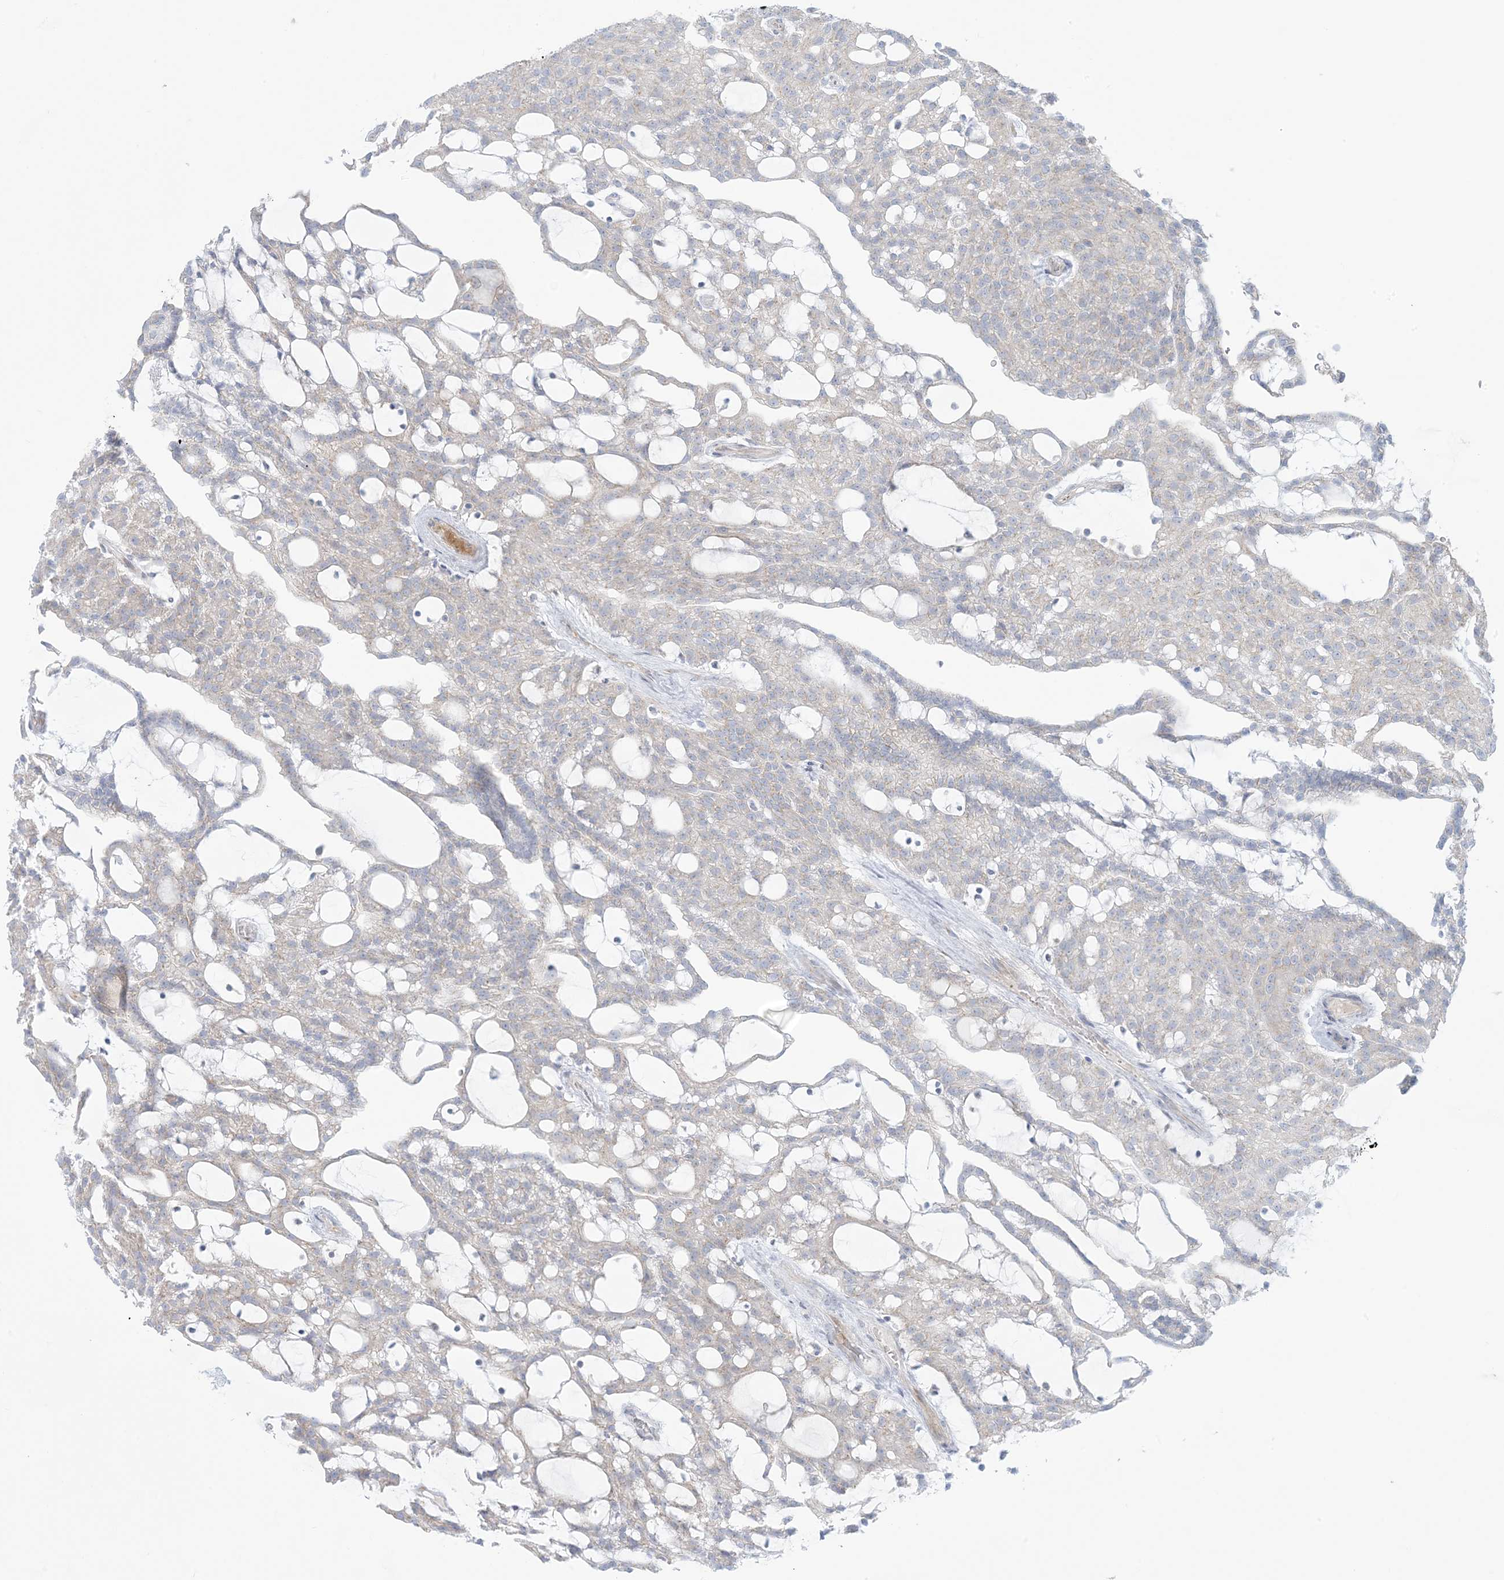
{"staining": {"intensity": "weak", "quantity": "25%-75%", "location": "cytoplasmic/membranous"}, "tissue": "renal cancer", "cell_type": "Tumor cells", "image_type": "cancer", "snomed": [{"axis": "morphology", "description": "Adenocarcinoma, NOS"}, {"axis": "topography", "description": "Kidney"}], "caption": "High-power microscopy captured an IHC image of renal cancer (adenocarcinoma), revealing weak cytoplasmic/membranous staining in approximately 25%-75% of tumor cells. (DAB IHC, brown staining for protein, blue staining for nuclei).", "gene": "AFTPH", "patient": {"sex": "male", "age": 63}}